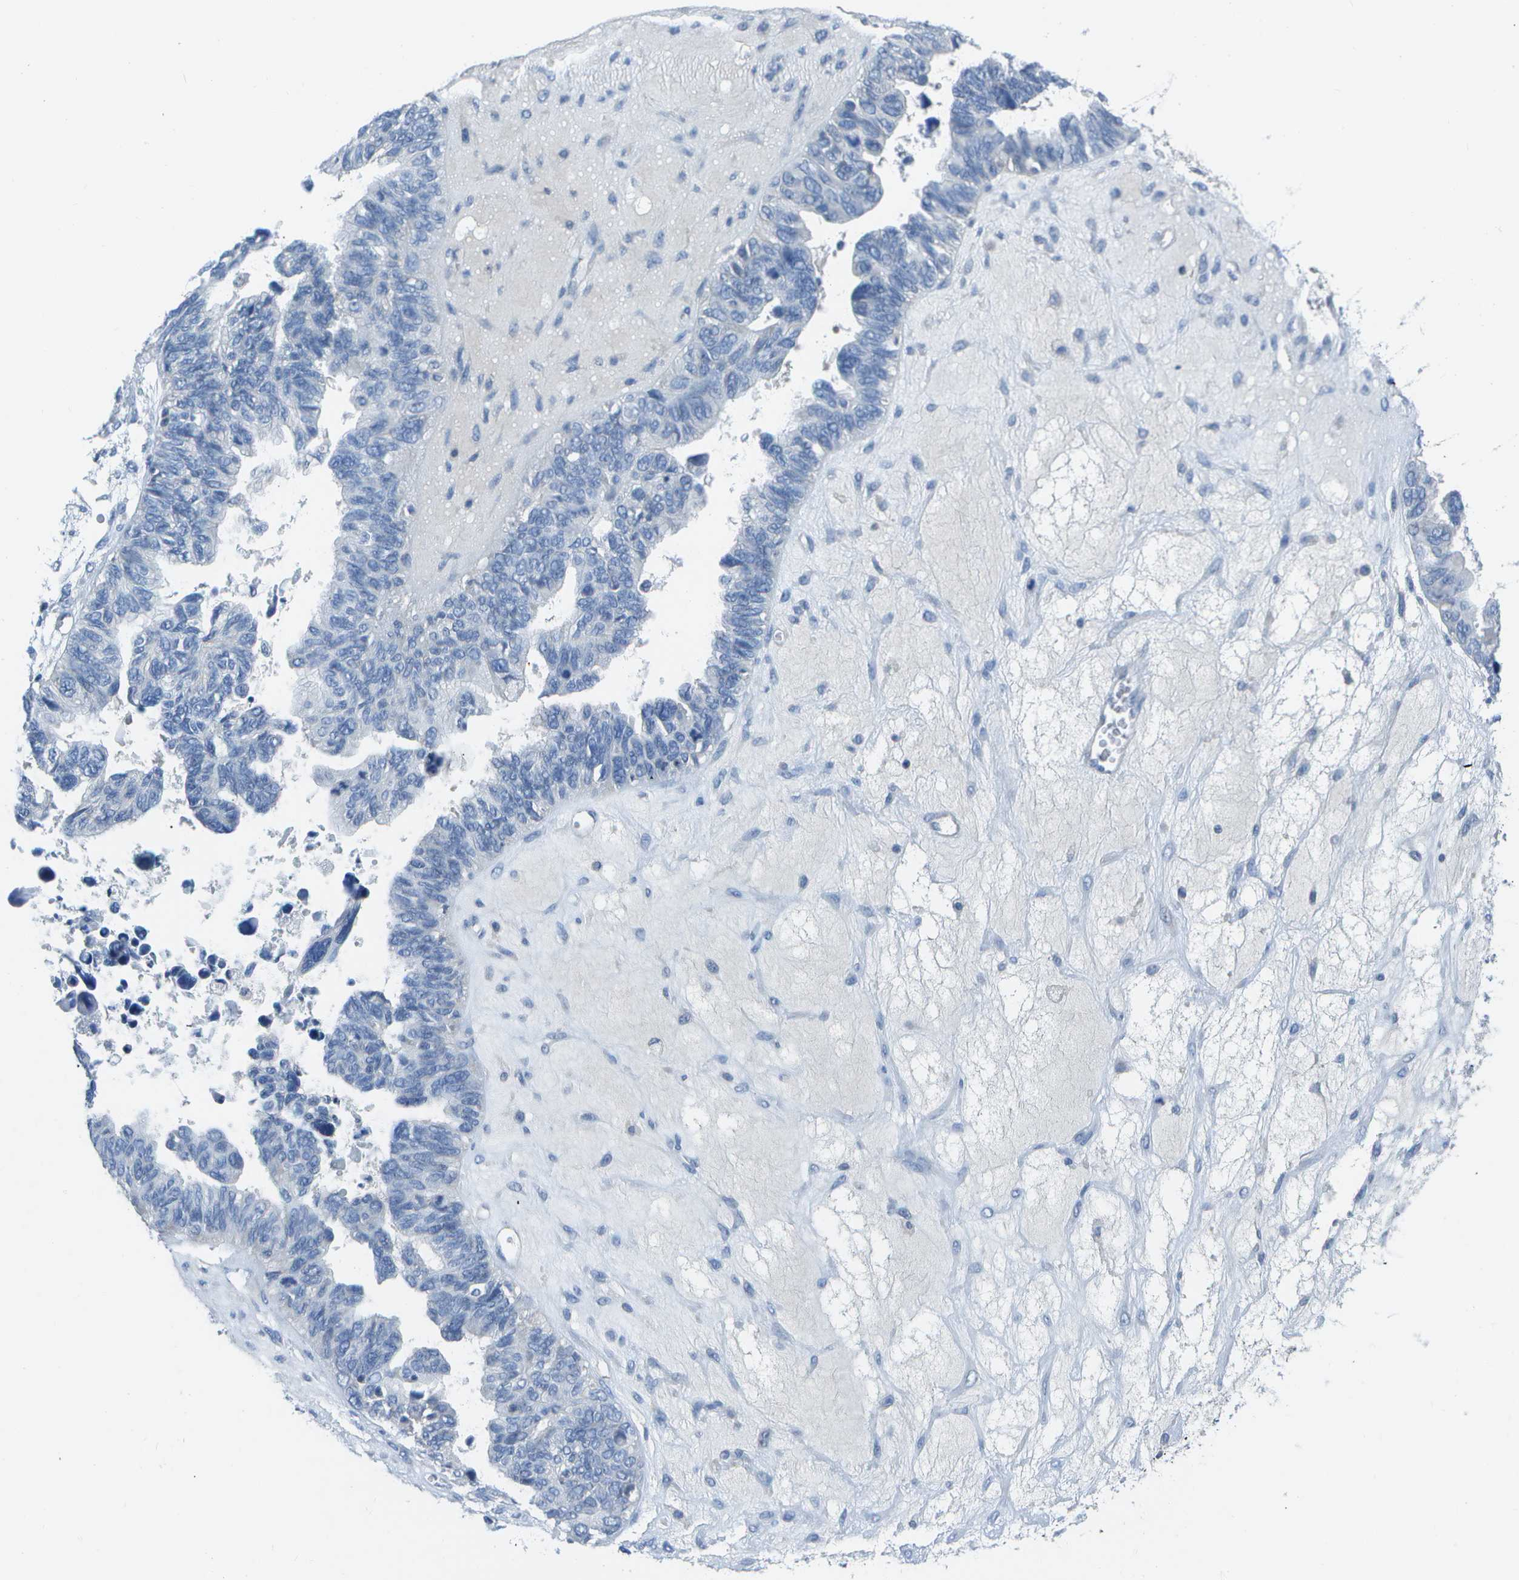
{"staining": {"intensity": "negative", "quantity": "none", "location": "none"}, "tissue": "ovarian cancer", "cell_type": "Tumor cells", "image_type": "cancer", "snomed": [{"axis": "morphology", "description": "Cystadenocarcinoma, serous, NOS"}, {"axis": "topography", "description": "Ovary"}], "caption": "This is an immunohistochemistry (IHC) histopathology image of ovarian cancer (serous cystadenocarcinoma). There is no positivity in tumor cells.", "gene": "DCT", "patient": {"sex": "female", "age": 79}}